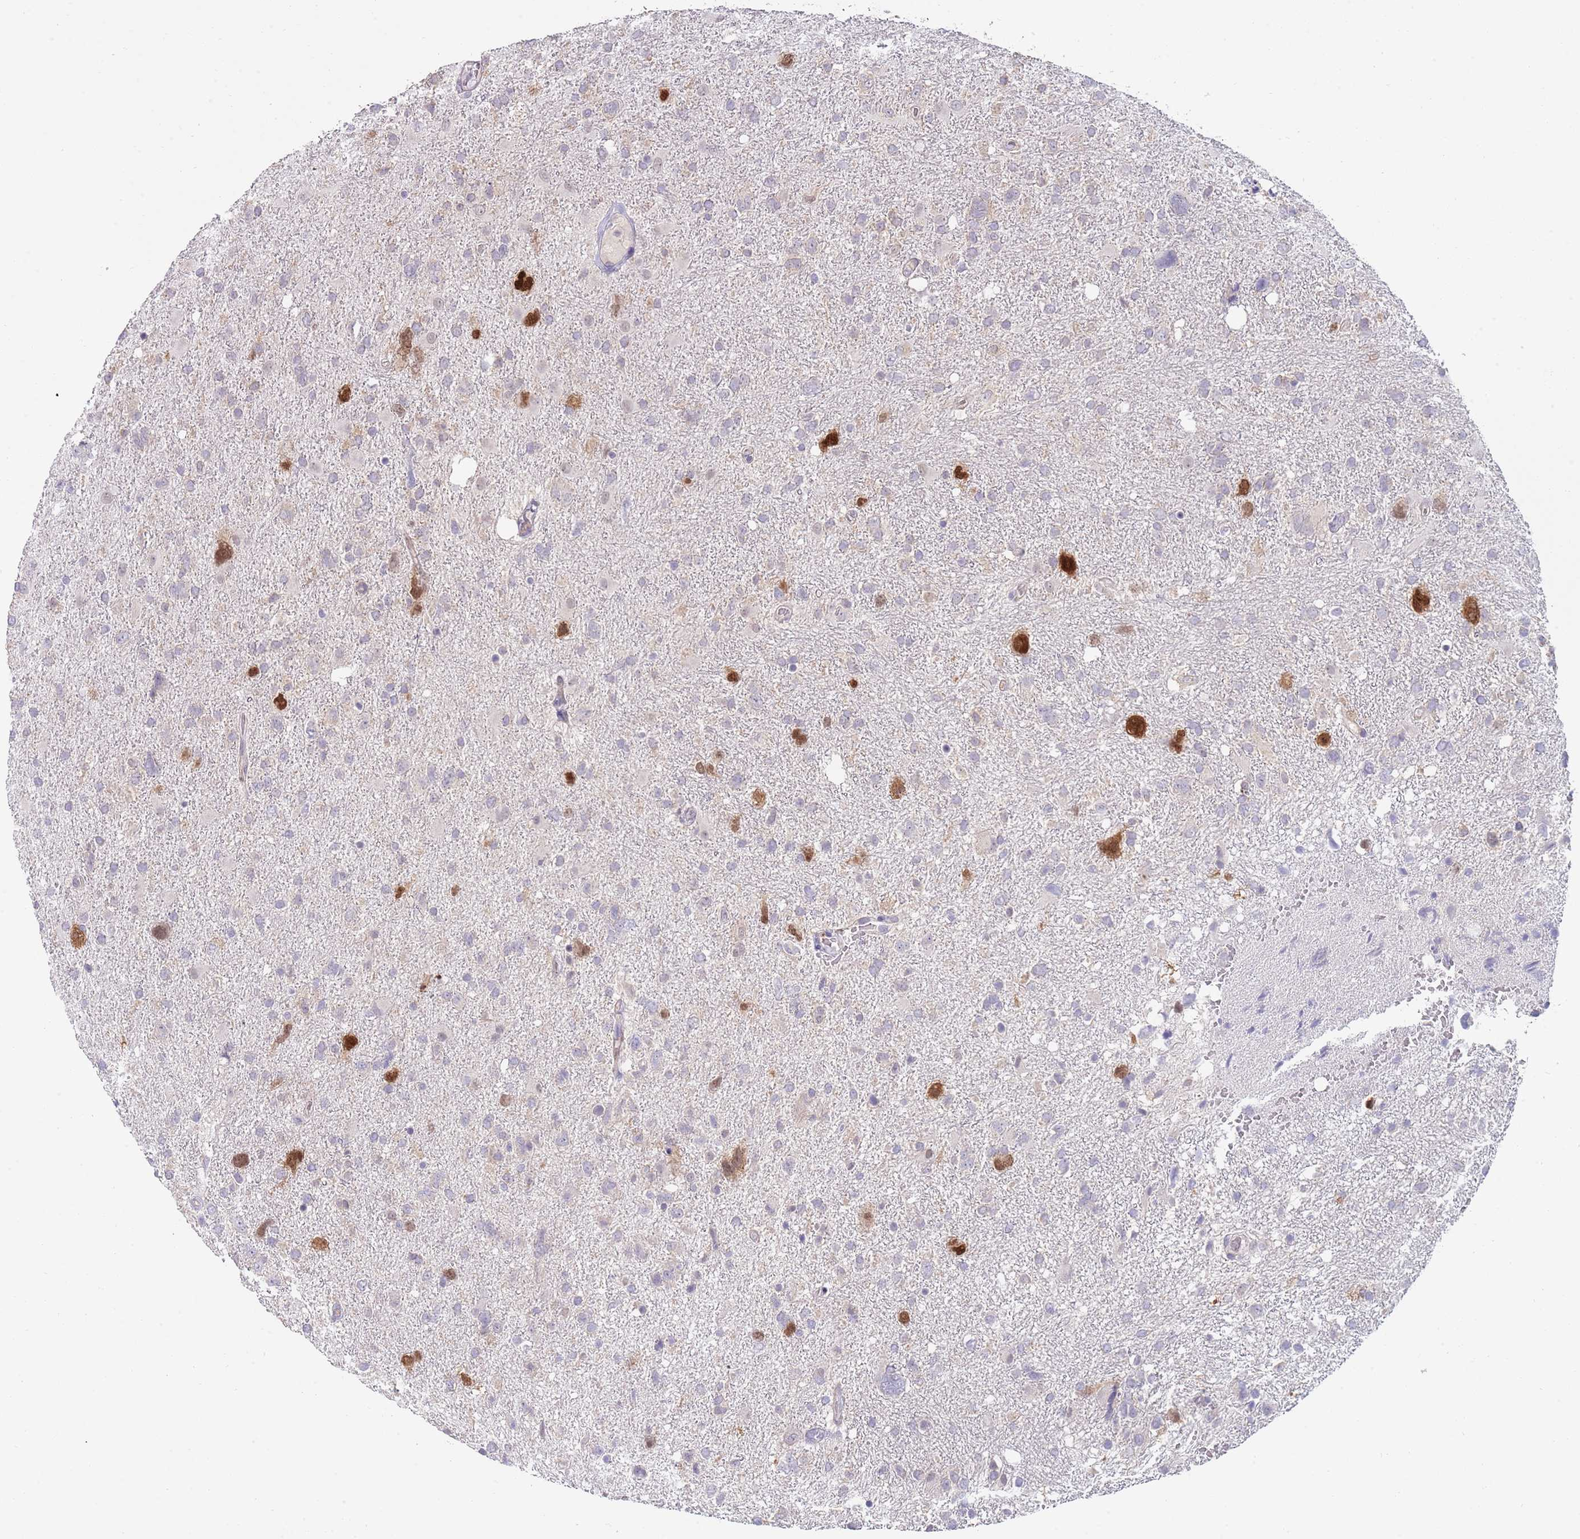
{"staining": {"intensity": "negative", "quantity": "none", "location": "none"}, "tissue": "glioma", "cell_type": "Tumor cells", "image_type": "cancer", "snomed": [{"axis": "morphology", "description": "Glioma, malignant, High grade"}, {"axis": "topography", "description": "Brain"}], "caption": "This is an immunohistochemistry histopathology image of human glioma. There is no positivity in tumor cells.", "gene": "PIMREG", "patient": {"sex": "male", "age": 61}}